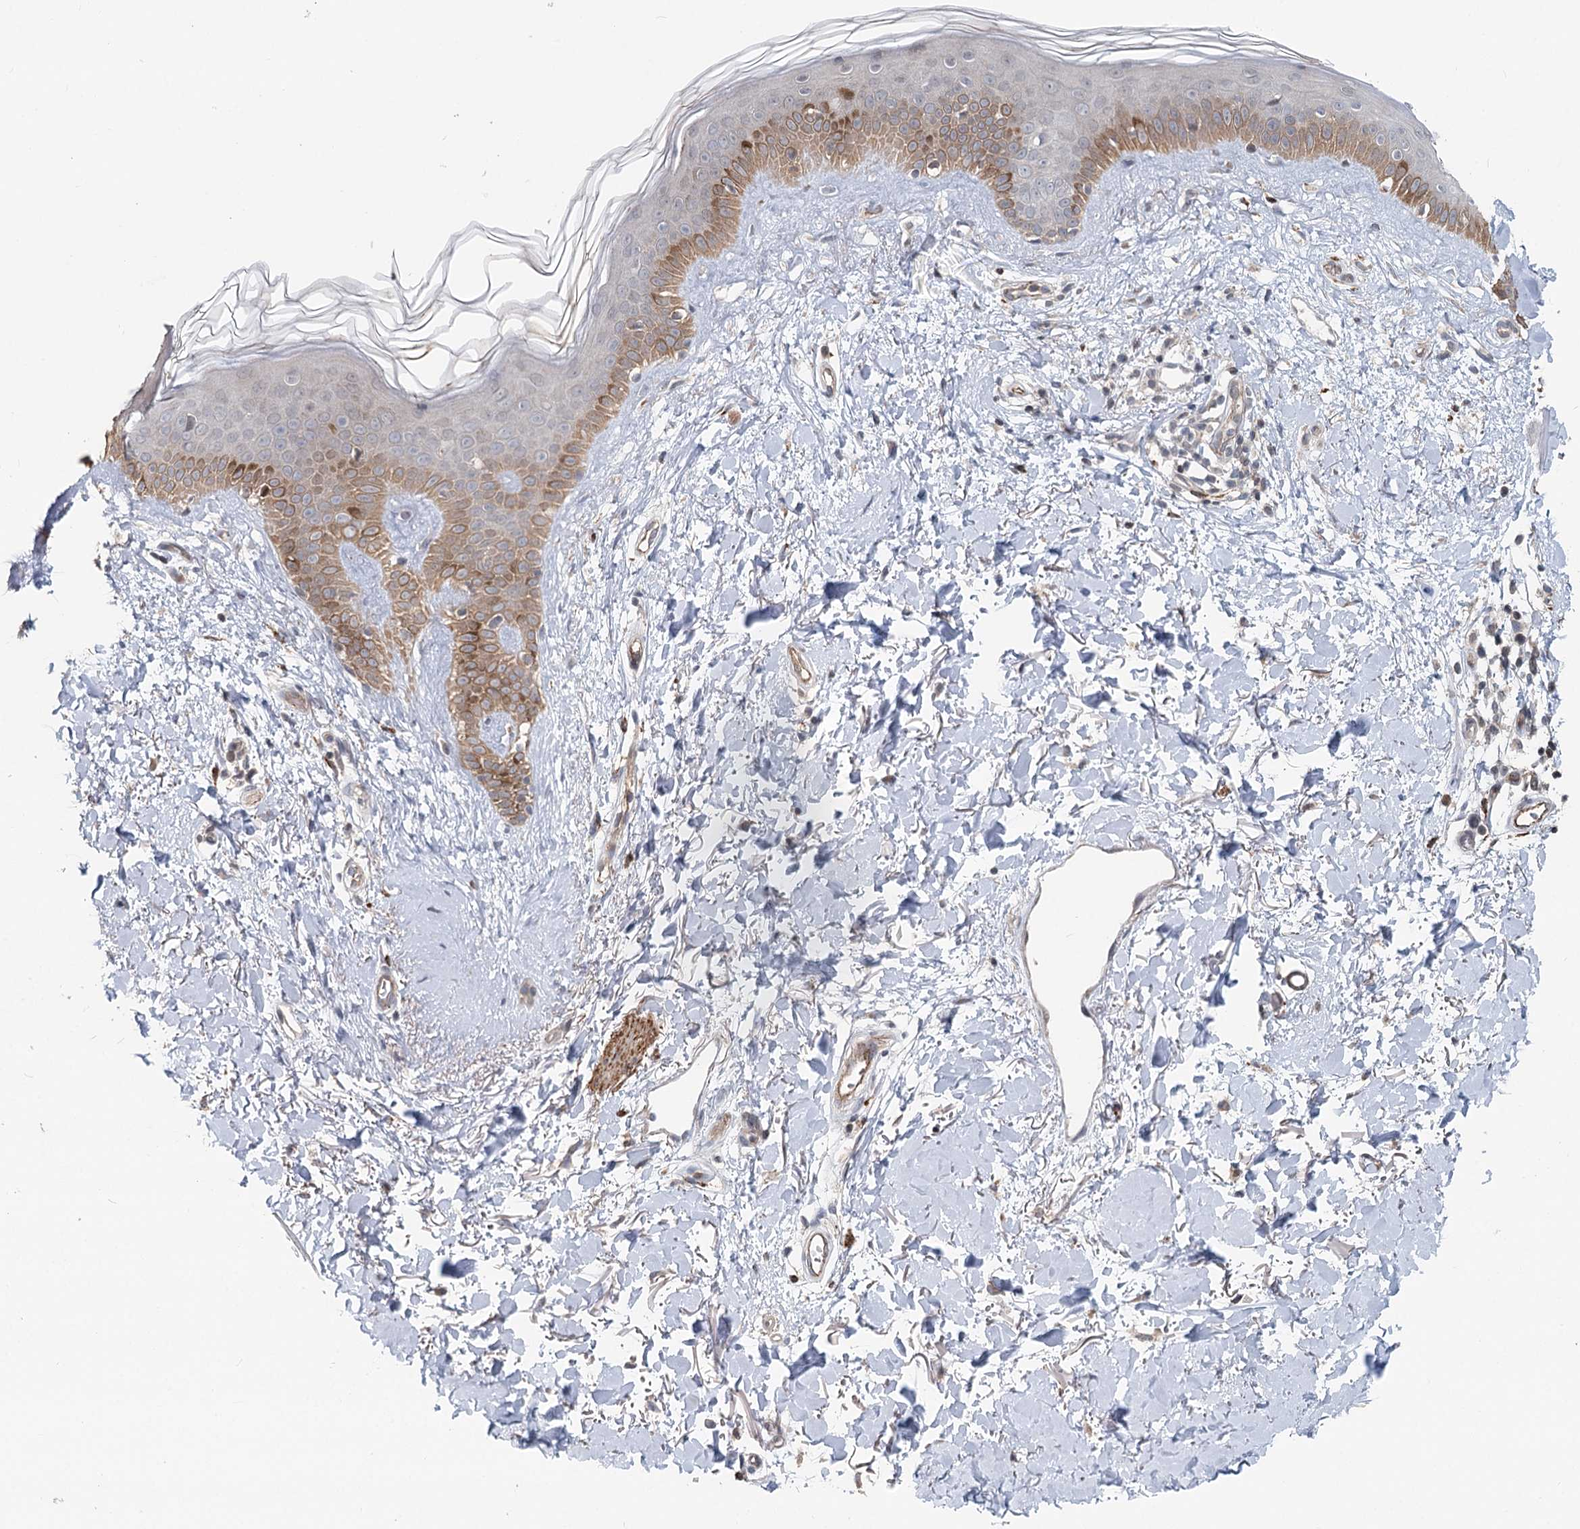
{"staining": {"intensity": "weak", "quantity": "<25%", "location": "cytoplasmic/membranous"}, "tissue": "skin", "cell_type": "Fibroblasts", "image_type": "normal", "snomed": [{"axis": "morphology", "description": "Normal tissue, NOS"}, {"axis": "topography", "description": "Skin"}], "caption": "IHC image of benign human skin stained for a protein (brown), which reveals no staining in fibroblasts. (Immunohistochemistry, brightfield microscopy, high magnification).", "gene": "RNF111", "patient": {"sex": "female", "age": 58}}